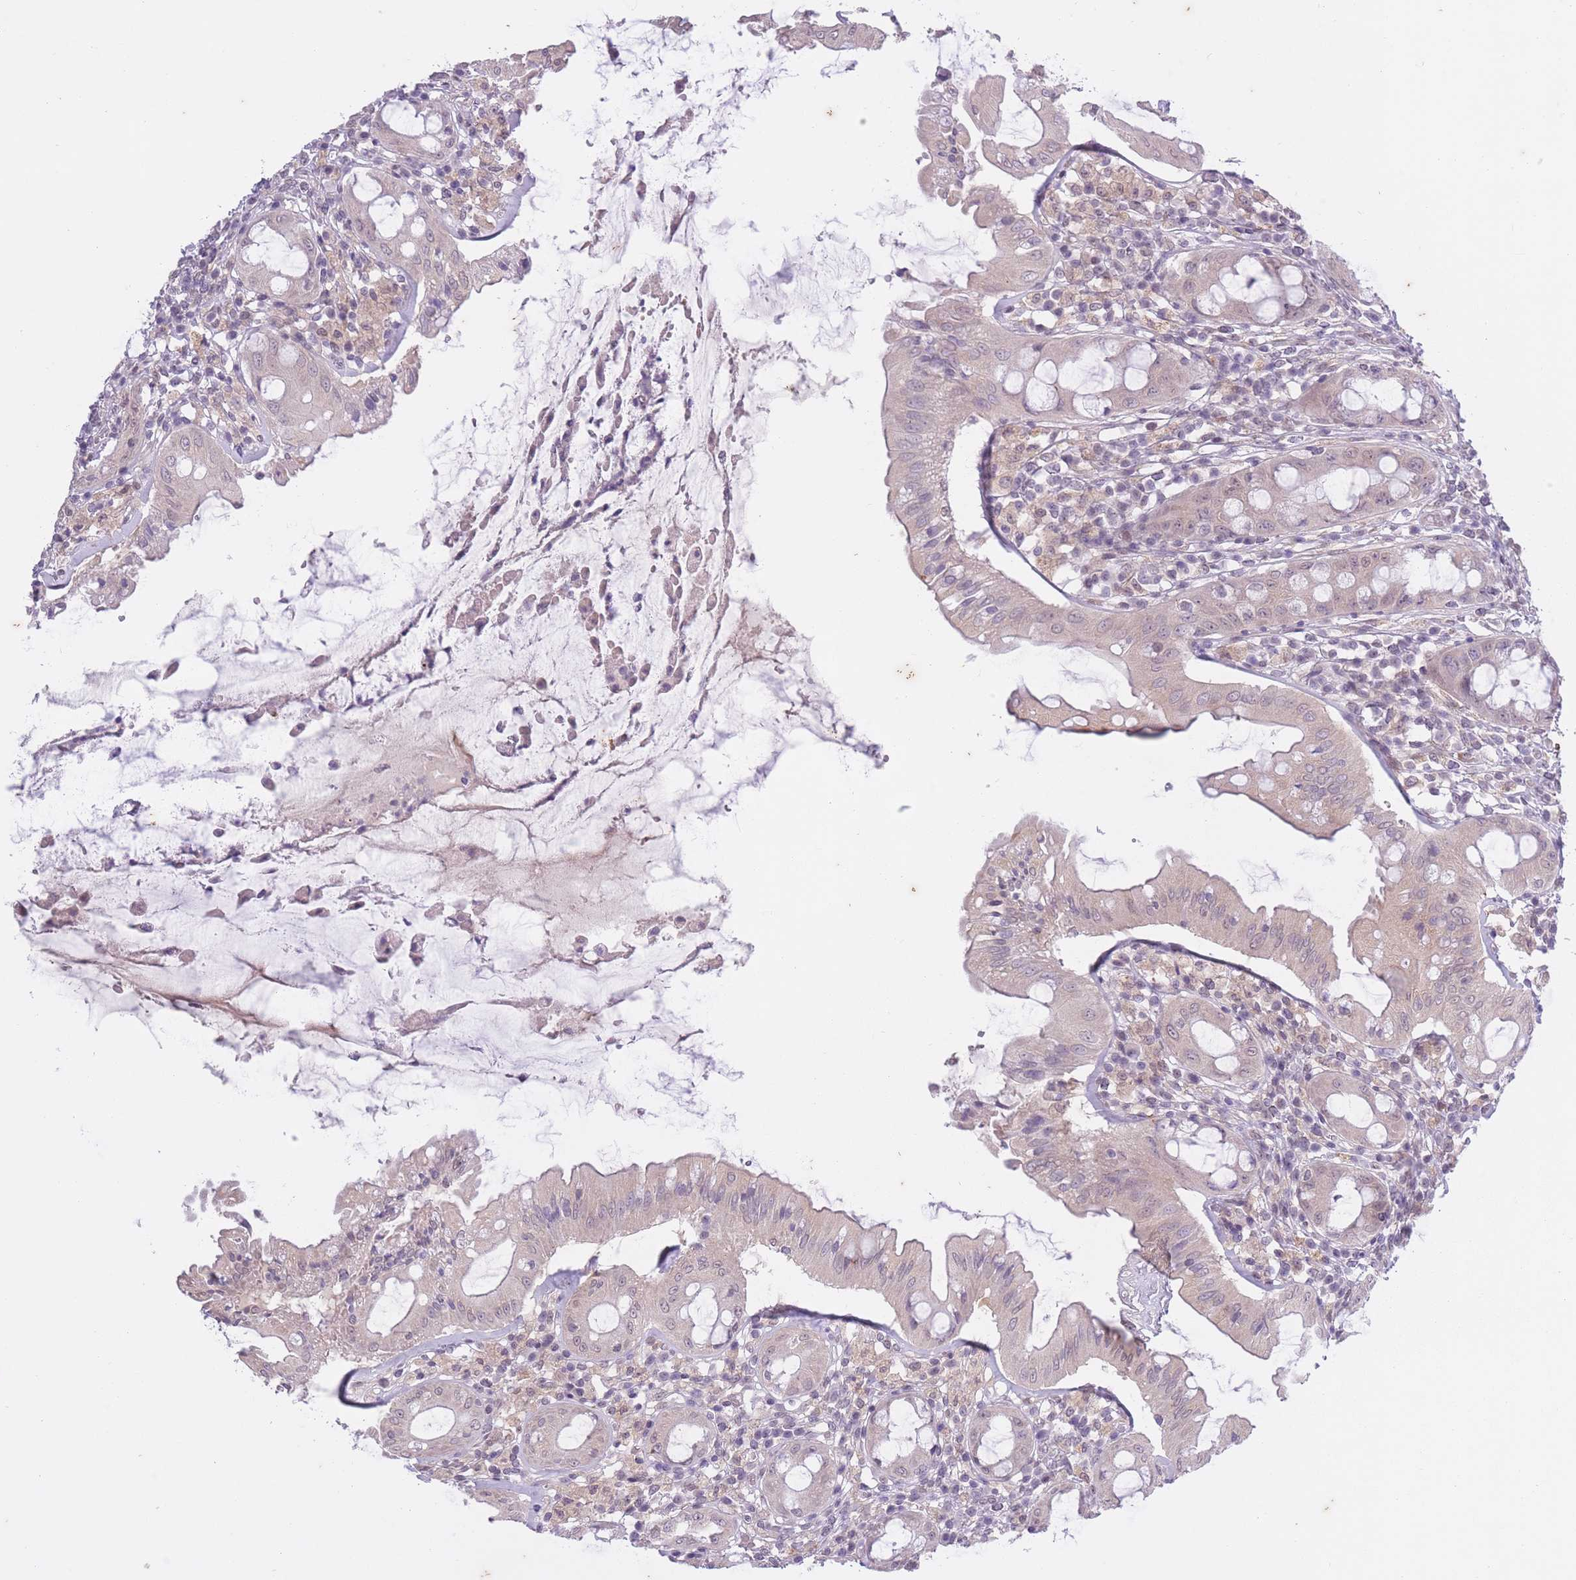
{"staining": {"intensity": "moderate", "quantity": "25%-75%", "location": "cytoplasmic/membranous"}, "tissue": "rectum", "cell_type": "Glandular cells", "image_type": "normal", "snomed": [{"axis": "morphology", "description": "Normal tissue, NOS"}, {"axis": "topography", "description": "Rectum"}], "caption": "A photomicrograph of human rectum stained for a protein reveals moderate cytoplasmic/membranous brown staining in glandular cells. (DAB IHC, brown staining for protein, blue staining for nuclei).", "gene": "ARPIN", "patient": {"sex": "female", "age": 57}}